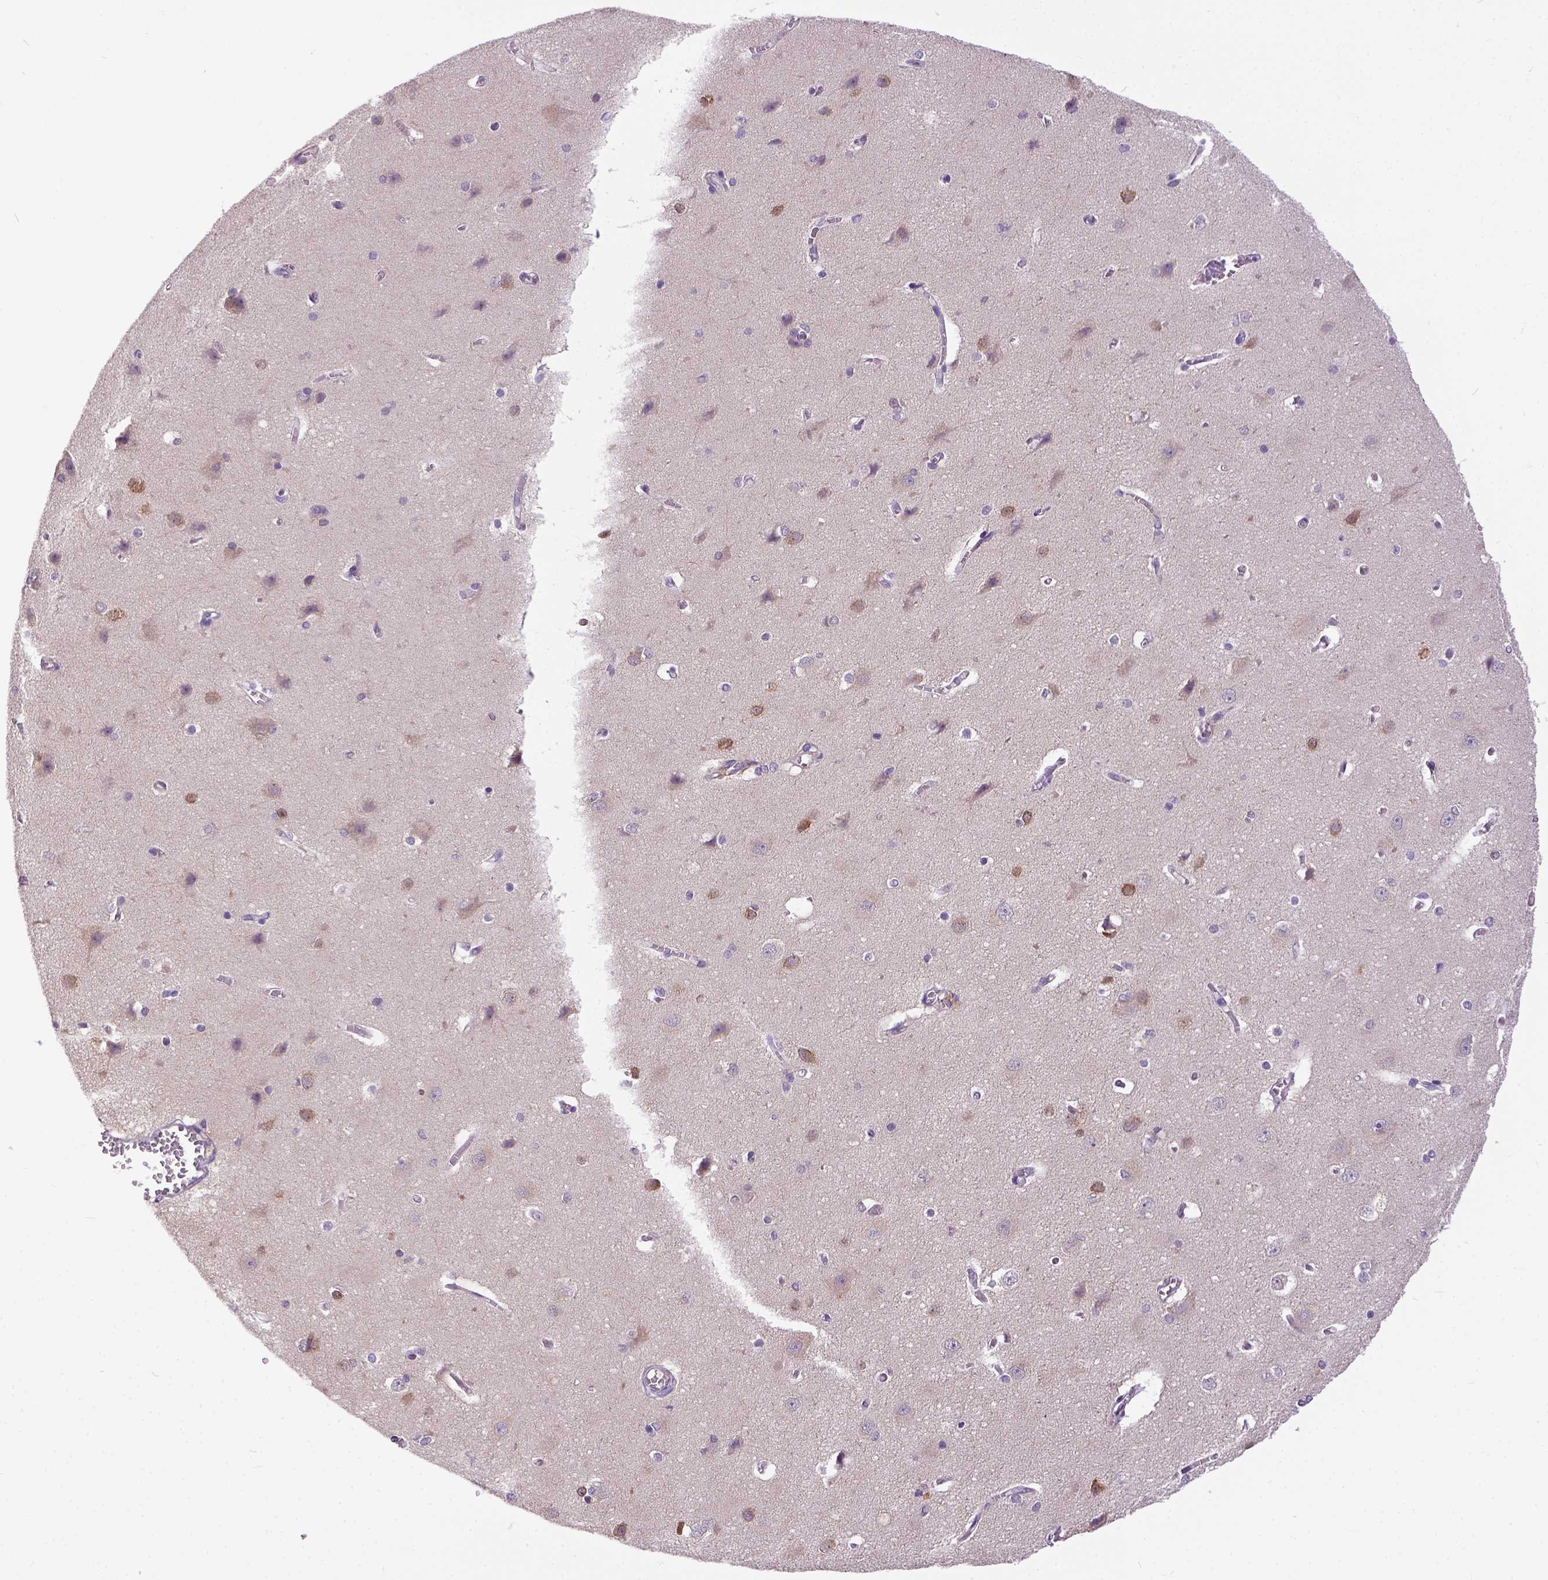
{"staining": {"intensity": "negative", "quantity": "none", "location": "none"}, "tissue": "cerebral cortex", "cell_type": "Endothelial cells", "image_type": "normal", "snomed": [{"axis": "morphology", "description": "Normal tissue, NOS"}, {"axis": "topography", "description": "Cerebral cortex"}], "caption": "Immunohistochemical staining of normal human cerebral cortex displays no significant expression in endothelial cells.", "gene": "NEK5", "patient": {"sex": "male", "age": 37}}